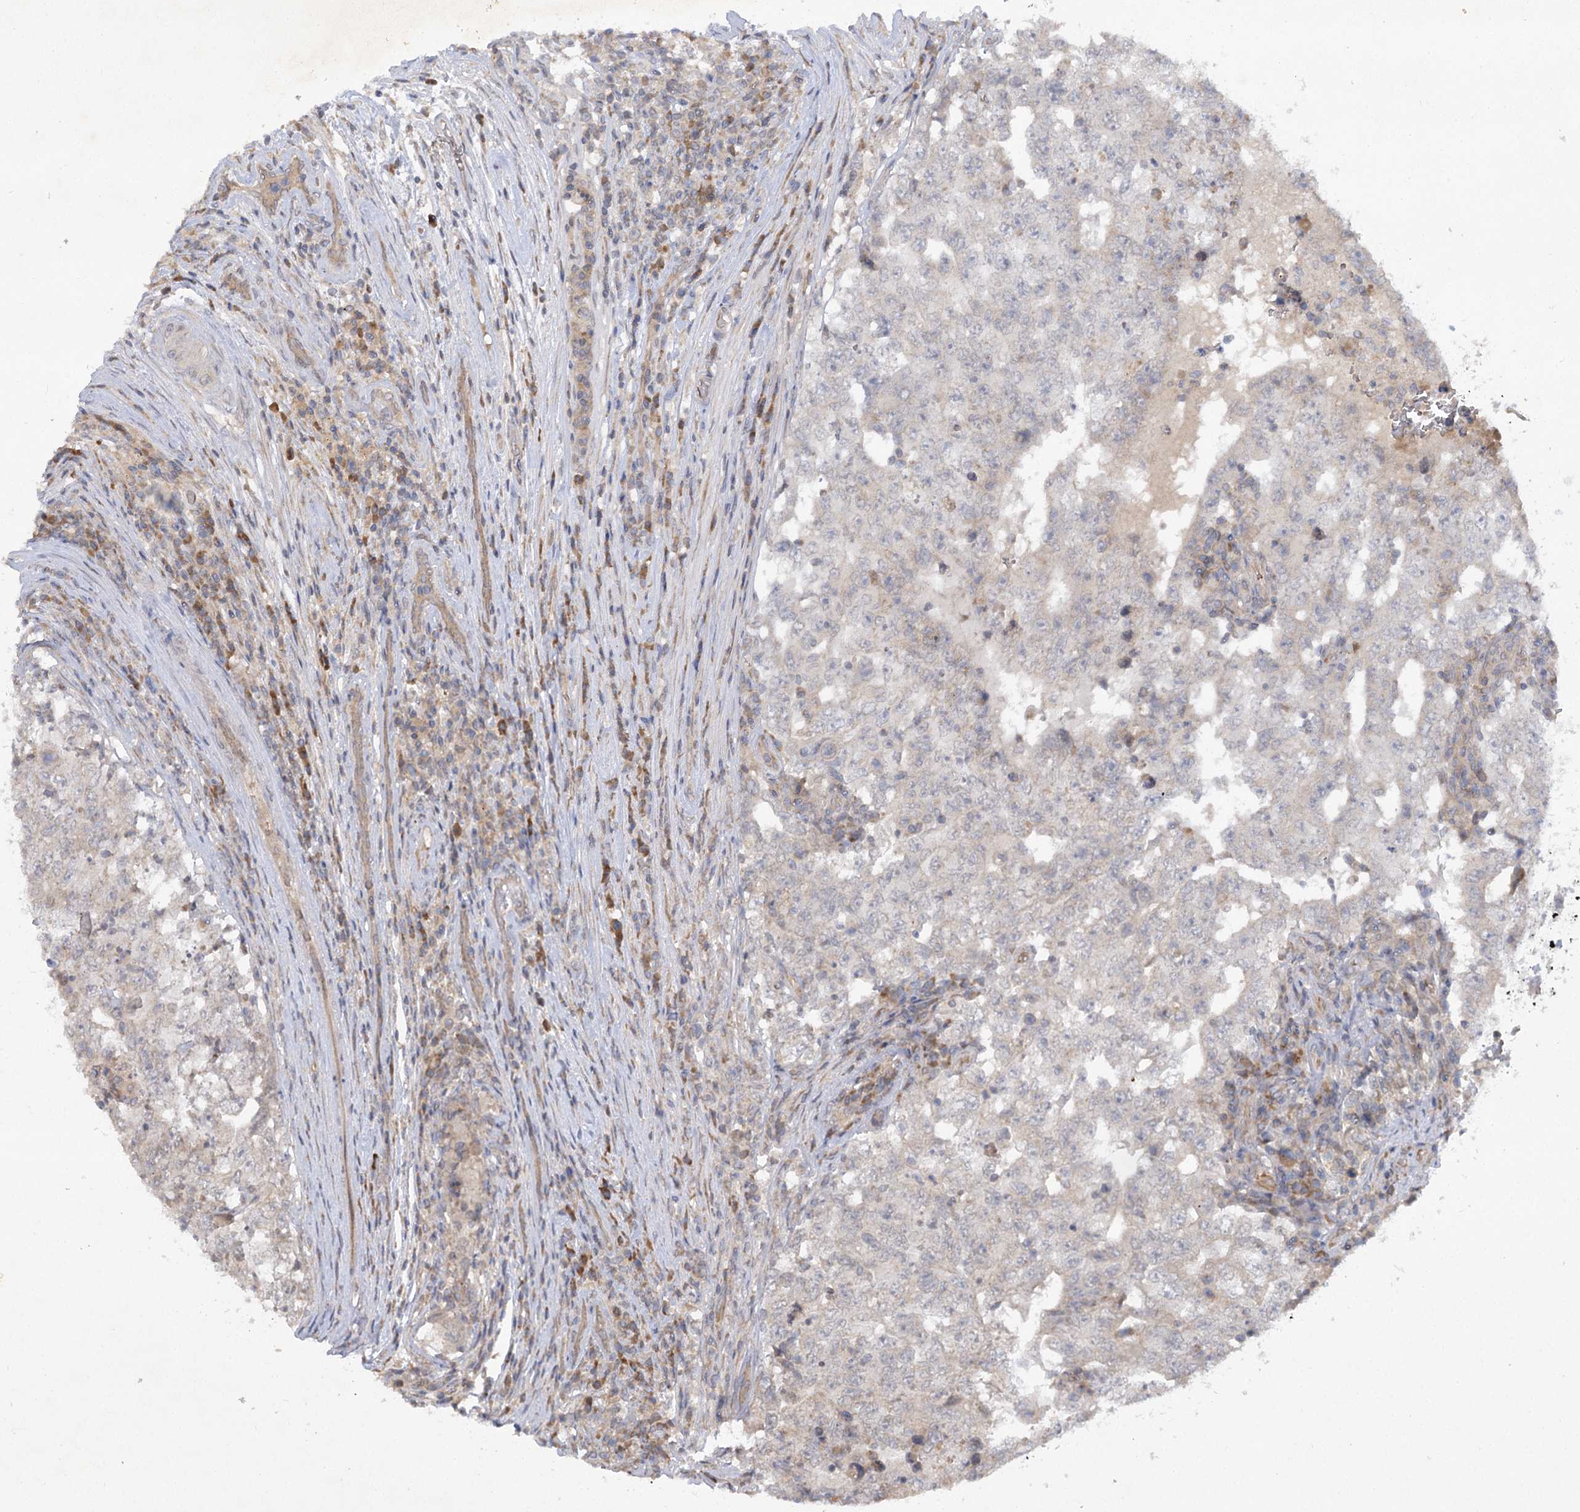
{"staining": {"intensity": "weak", "quantity": "25%-75%", "location": "cytoplasmic/membranous"}, "tissue": "testis cancer", "cell_type": "Tumor cells", "image_type": "cancer", "snomed": [{"axis": "morphology", "description": "Carcinoma, Embryonal, NOS"}, {"axis": "topography", "description": "Testis"}], "caption": "Testis cancer (embryonal carcinoma) was stained to show a protein in brown. There is low levels of weak cytoplasmic/membranous positivity in approximately 25%-75% of tumor cells. (IHC, brightfield microscopy, high magnification).", "gene": "TRAF3IP1", "patient": {"sex": "male", "age": 26}}